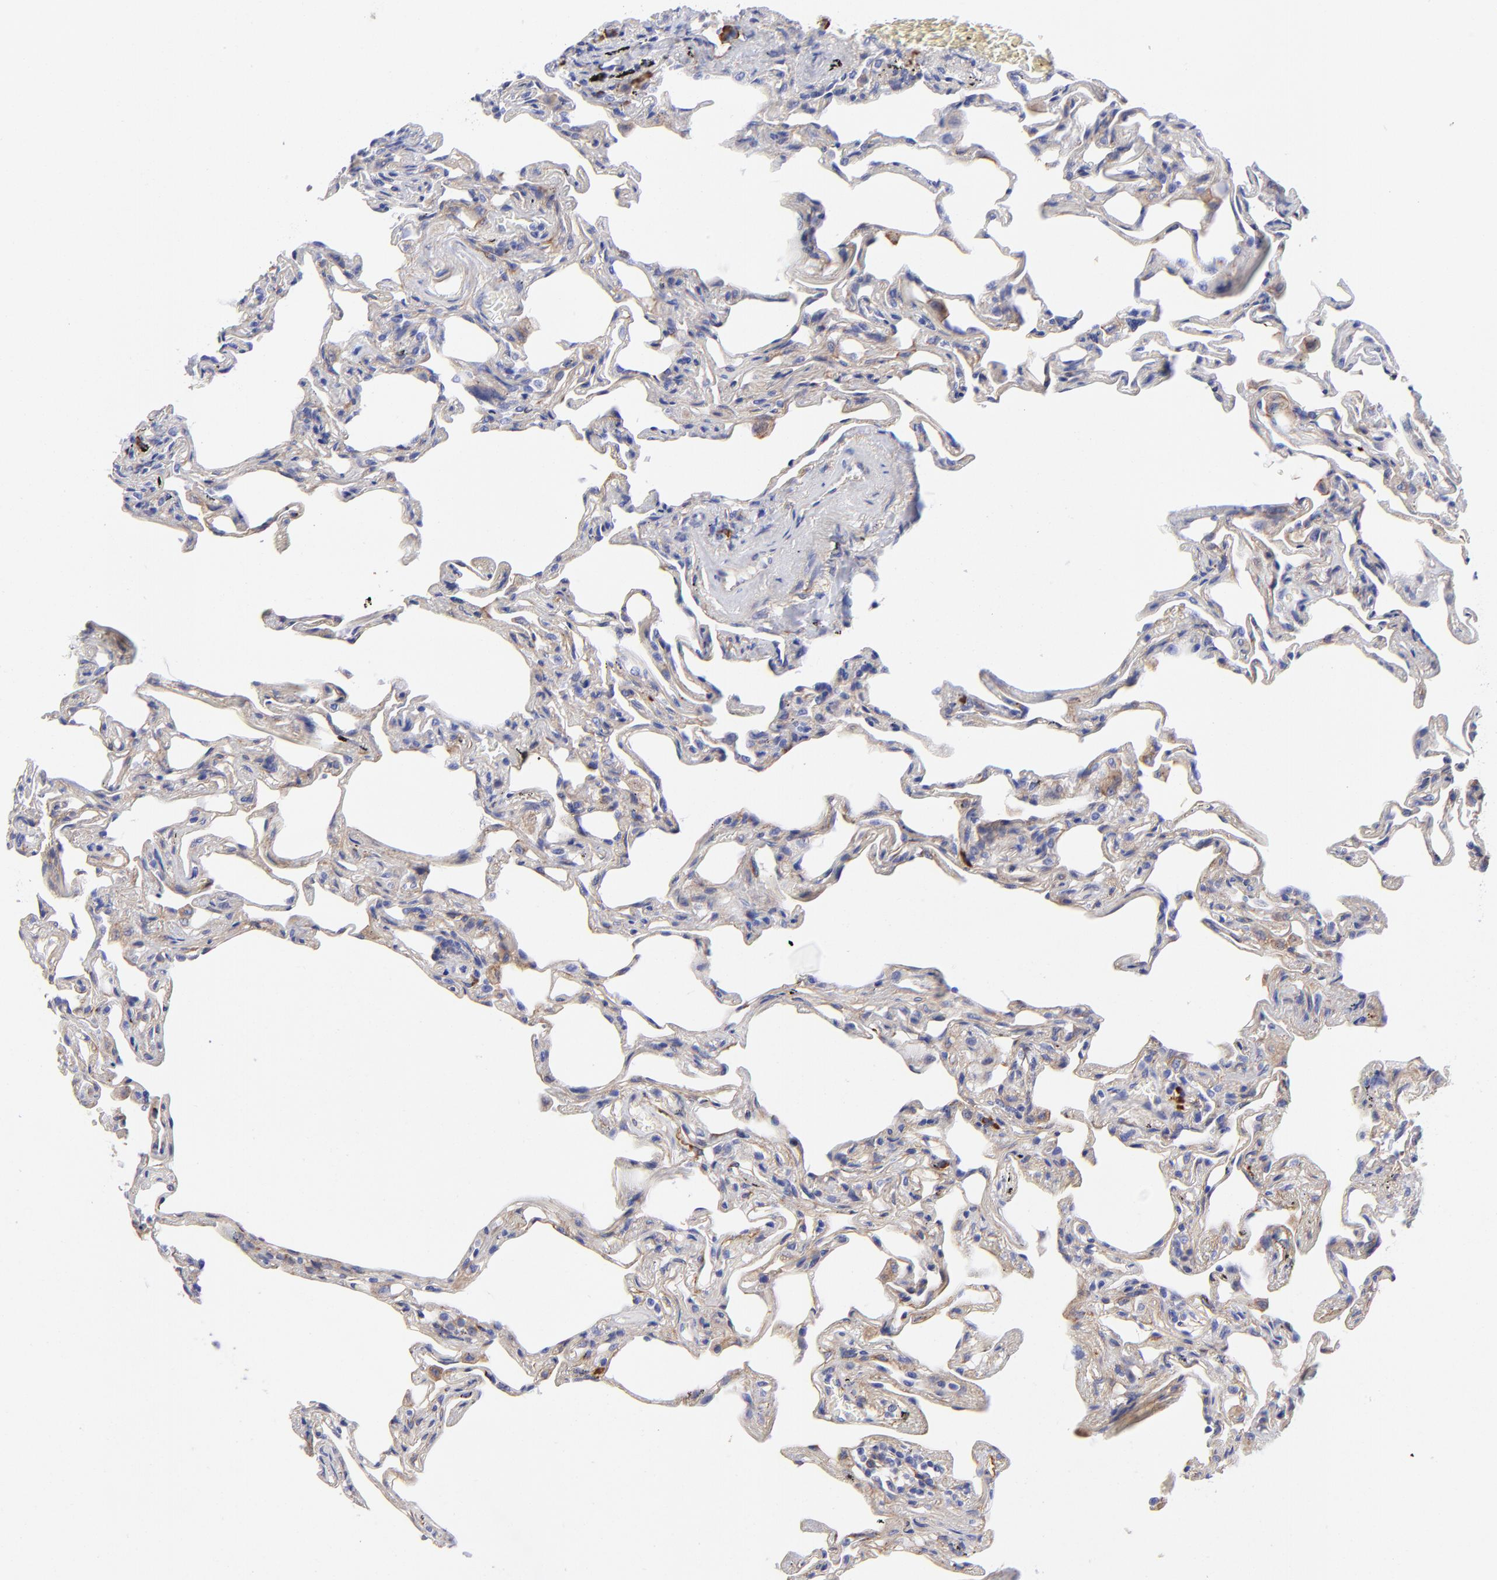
{"staining": {"intensity": "weak", "quantity": "25%-75%", "location": "cytoplasmic/membranous"}, "tissue": "lung", "cell_type": "Alveolar cells", "image_type": "normal", "snomed": [{"axis": "morphology", "description": "Normal tissue, NOS"}, {"axis": "morphology", "description": "Inflammation, NOS"}, {"axis": "topography", "description": "Lung"}], "caption": "Immunohistochemistry (IHC) staining of benign lung, which exhibits low levels of weak cytoplasmic/membranous staining in about 25%-75% of alveolar cells indicating weak cytoplasmic/membranous protein staining. The staining was performed using DAB (3,3'-diaminobenzidine) (brown) for protein detection and nuclei were counterstained in hematoxylin (blue).", "gene": "PPFIBP1", "patient": {"sex": "male", "age": 69}}